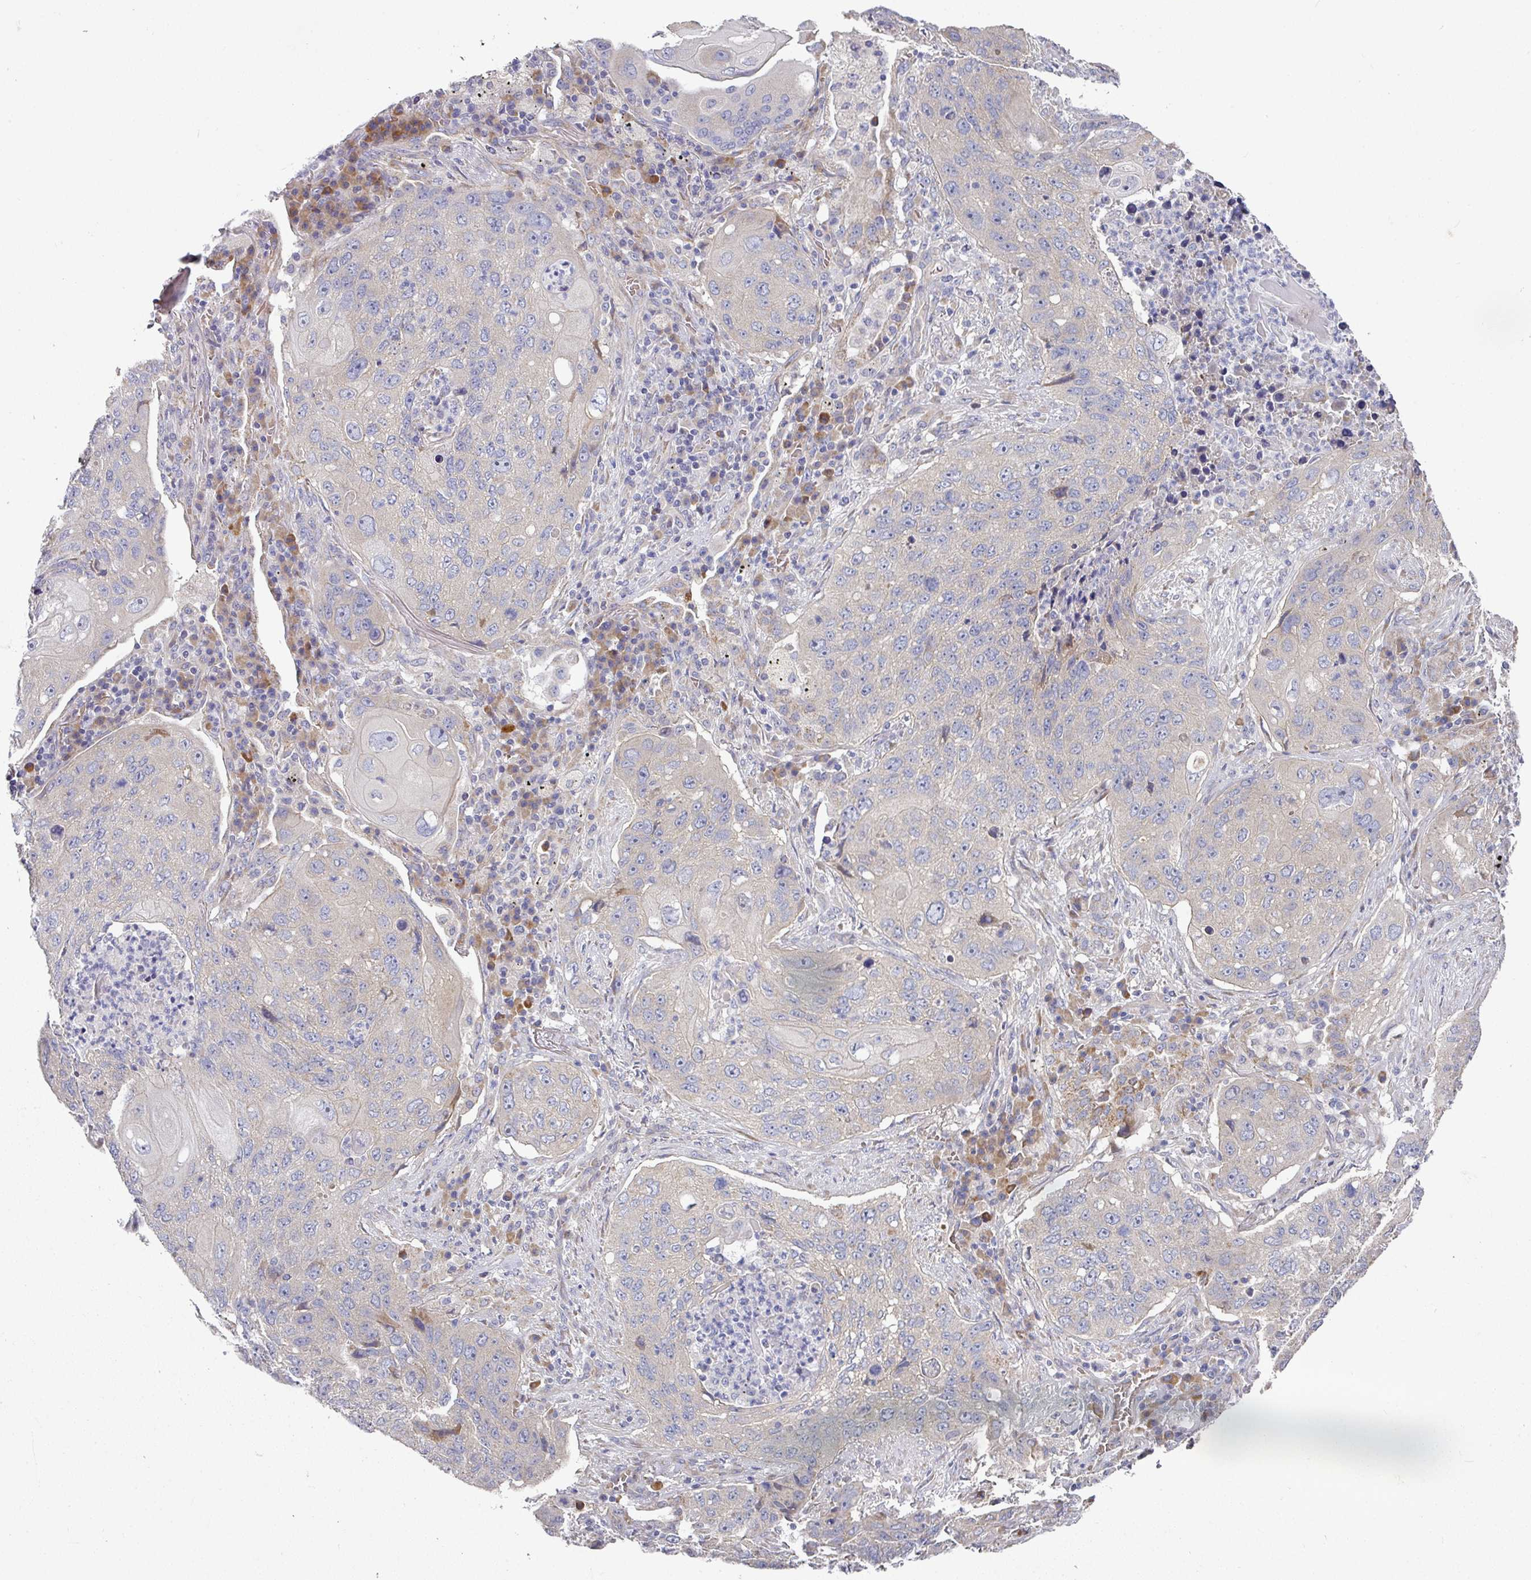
{"staining": {"intensity": "negative", "quantity": "none", "location": "none"}, "tissue": "lung cancer", "cell_type": "Tumor cells", "image_type": "cancer", "snomed": [{"axis": "morphology", "description": "Squamous cell carcinoma, NOS"}, {"axis": "topography", "description": "Lung"}], "caption": "Immunohistochemistry (IHC) histopathology image of neoplastic tissue: human squamous cell carcinoma (lung) stained with DAB (3,3'-diaminobenzidine) reveals no significant protein staining in tumor cells. (DAB (3,3'-diaminobenzidine) immunohistochemistry visualized using brightfield microscopy, high magnification).", "gene": "PYROXD2", "patient": {"sex": "female", "age": 63}}